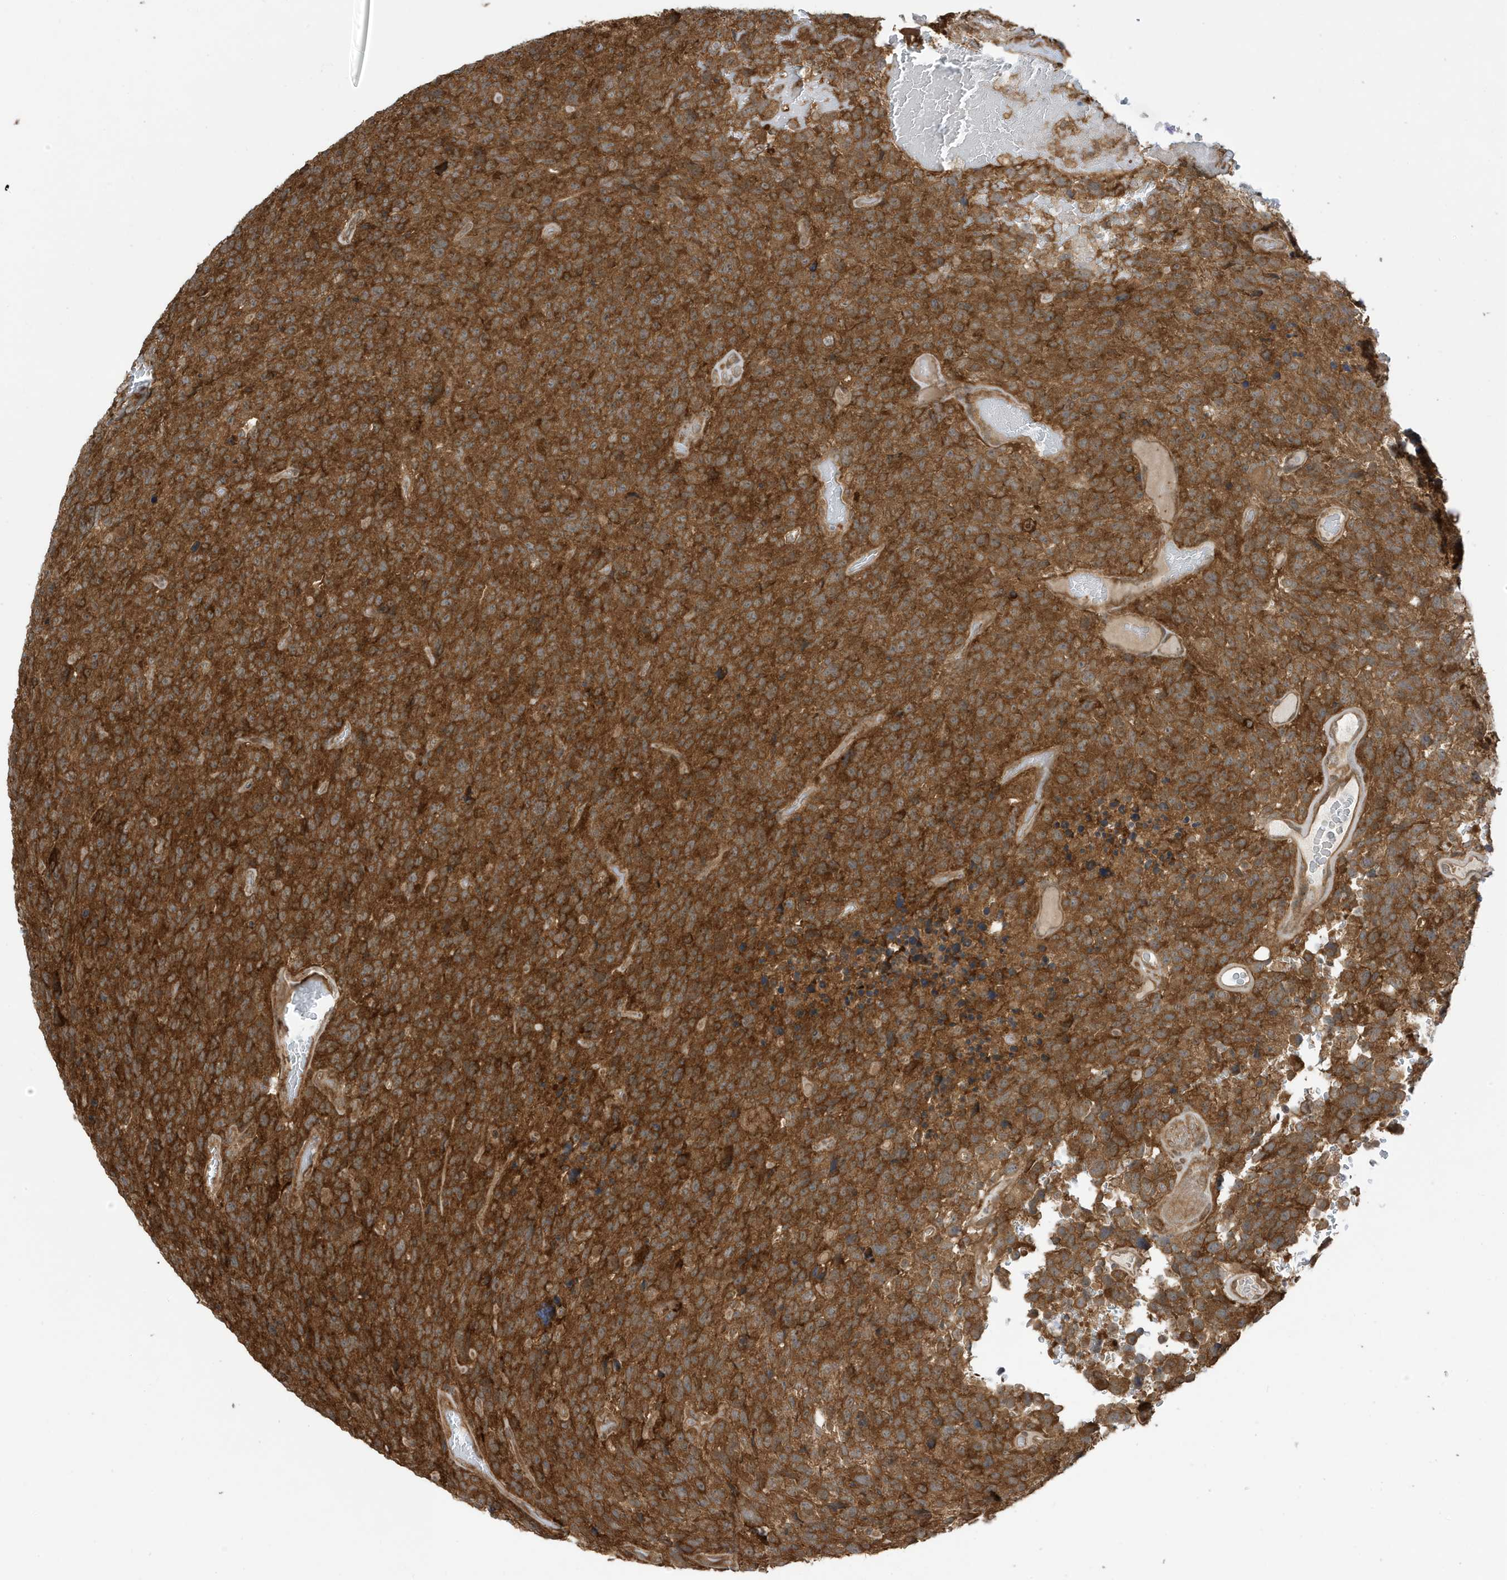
{"staining": {"intensity": "moderate", "quantity": ">75%", "location": "cytoplasmic/membranous"}, "tissue": "glioma", "cell_type": "Tumor cells", "image_type": "cancer", "snomed": [{"axis": "morphology", "description": "Glioma, malignant, High grade"}, {"axis": "topography", "description": "Brain"}], "caption": "Malignant glioma (high-grade) was stained to show a protein in brown. There is medium levels of moderate cytoplasmic/membranous expression in about >75% of tumor cells. (DAB (3,3'-diaminobenzidine) IHC, brown staining for protein, blue staining for nuclei).", "gene": "CDC42EP3", "patient": {"sex": "male", "age": 69}}